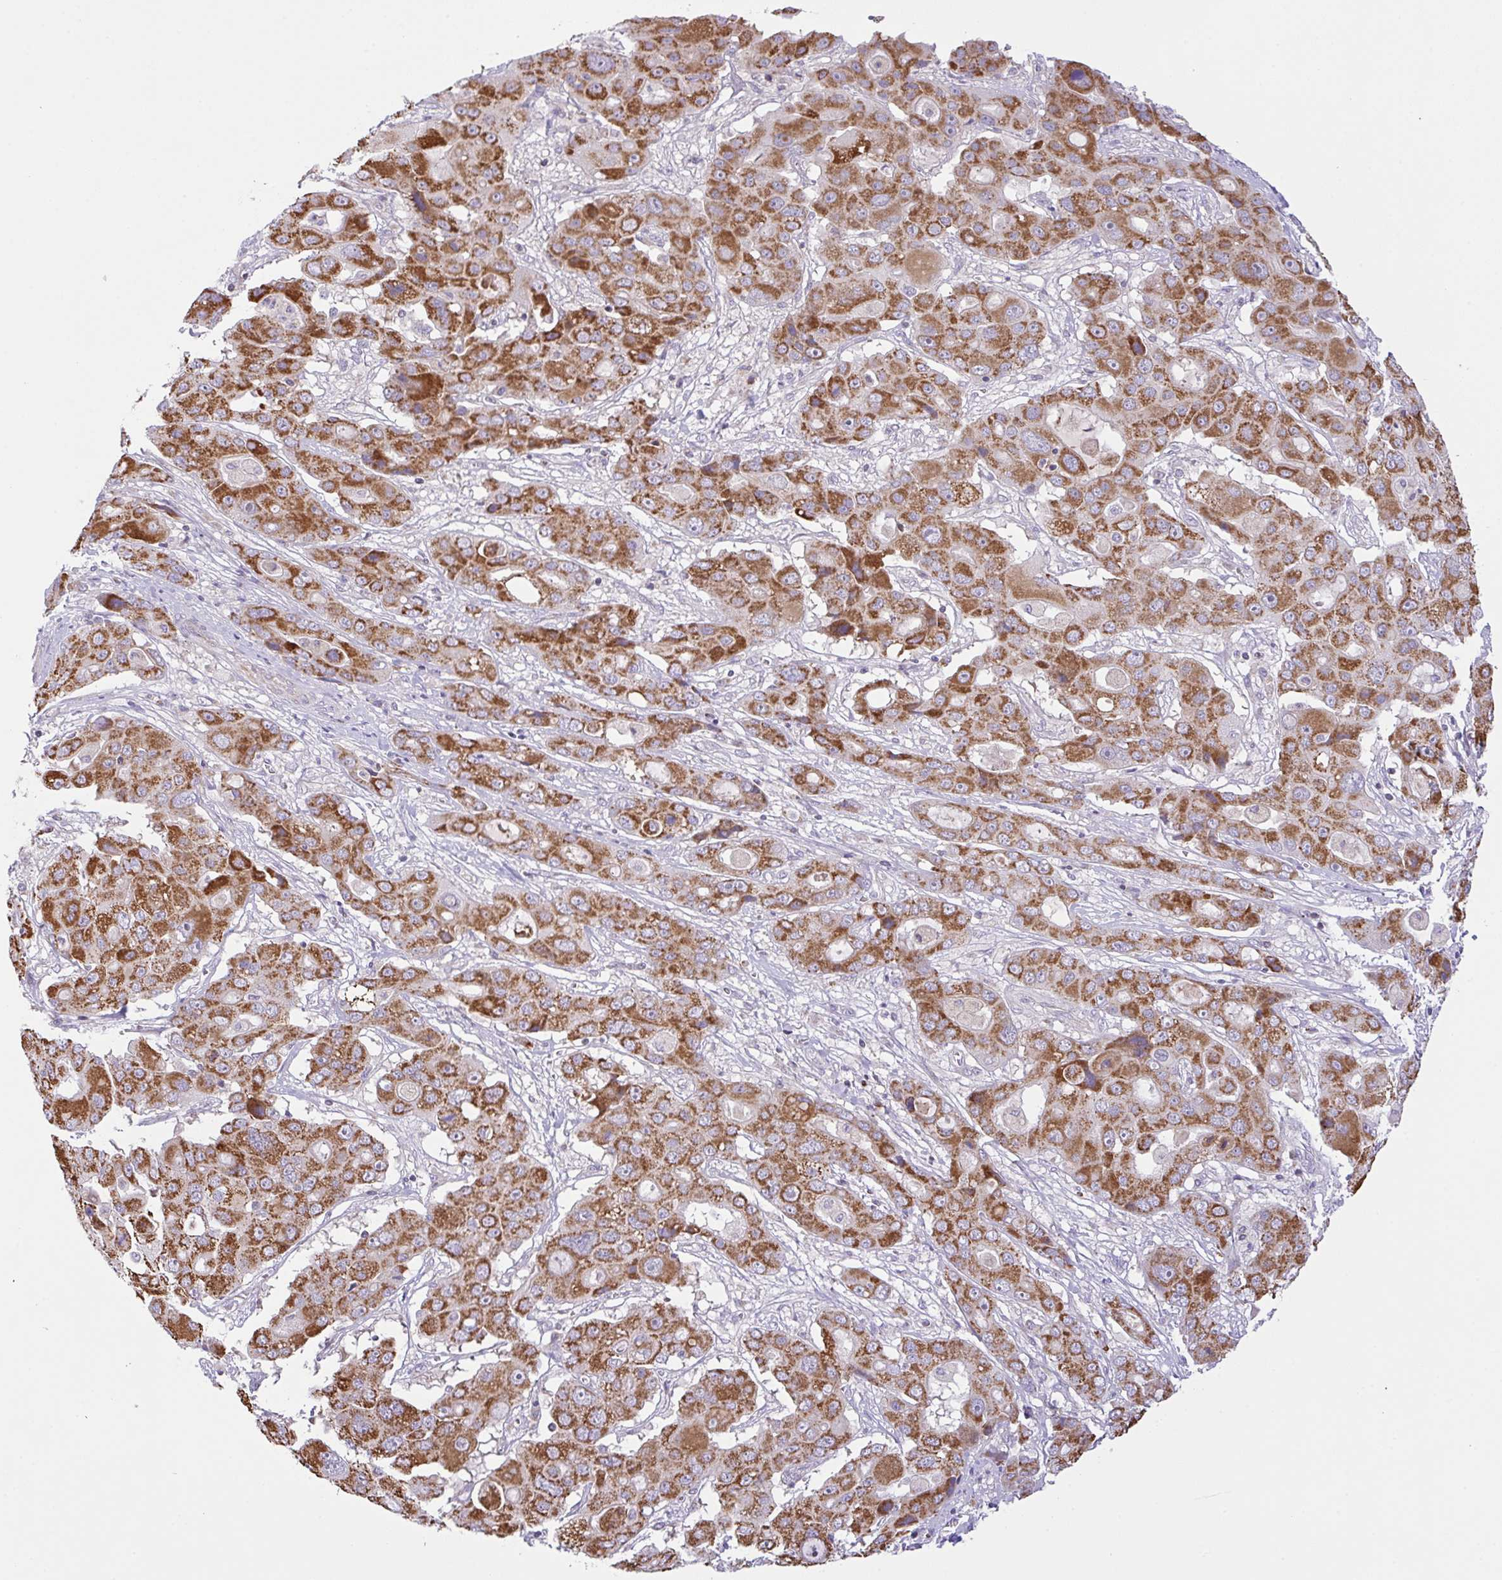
{"staining": {"intensity": "moderate", "quantity": ">75%", "location": "cytoplasmic/membranous"}, "tissue": "liver cancer", "cell_type": "Tumor cells", "image_type": "cancer", "snomed": [{"axis": "morphology", "description": "Cholangiocarcinoma"}, {"axis": "topography", "description": "Liver"}], "caption": "Moderate cytoplasmic/membranous staining for a protein is identified in about >75% of tumor cells of liver cancer using immunohistochemistry (IHC).", "gene": "CHDH", "patient": {"sex": "male", "age": 67}}